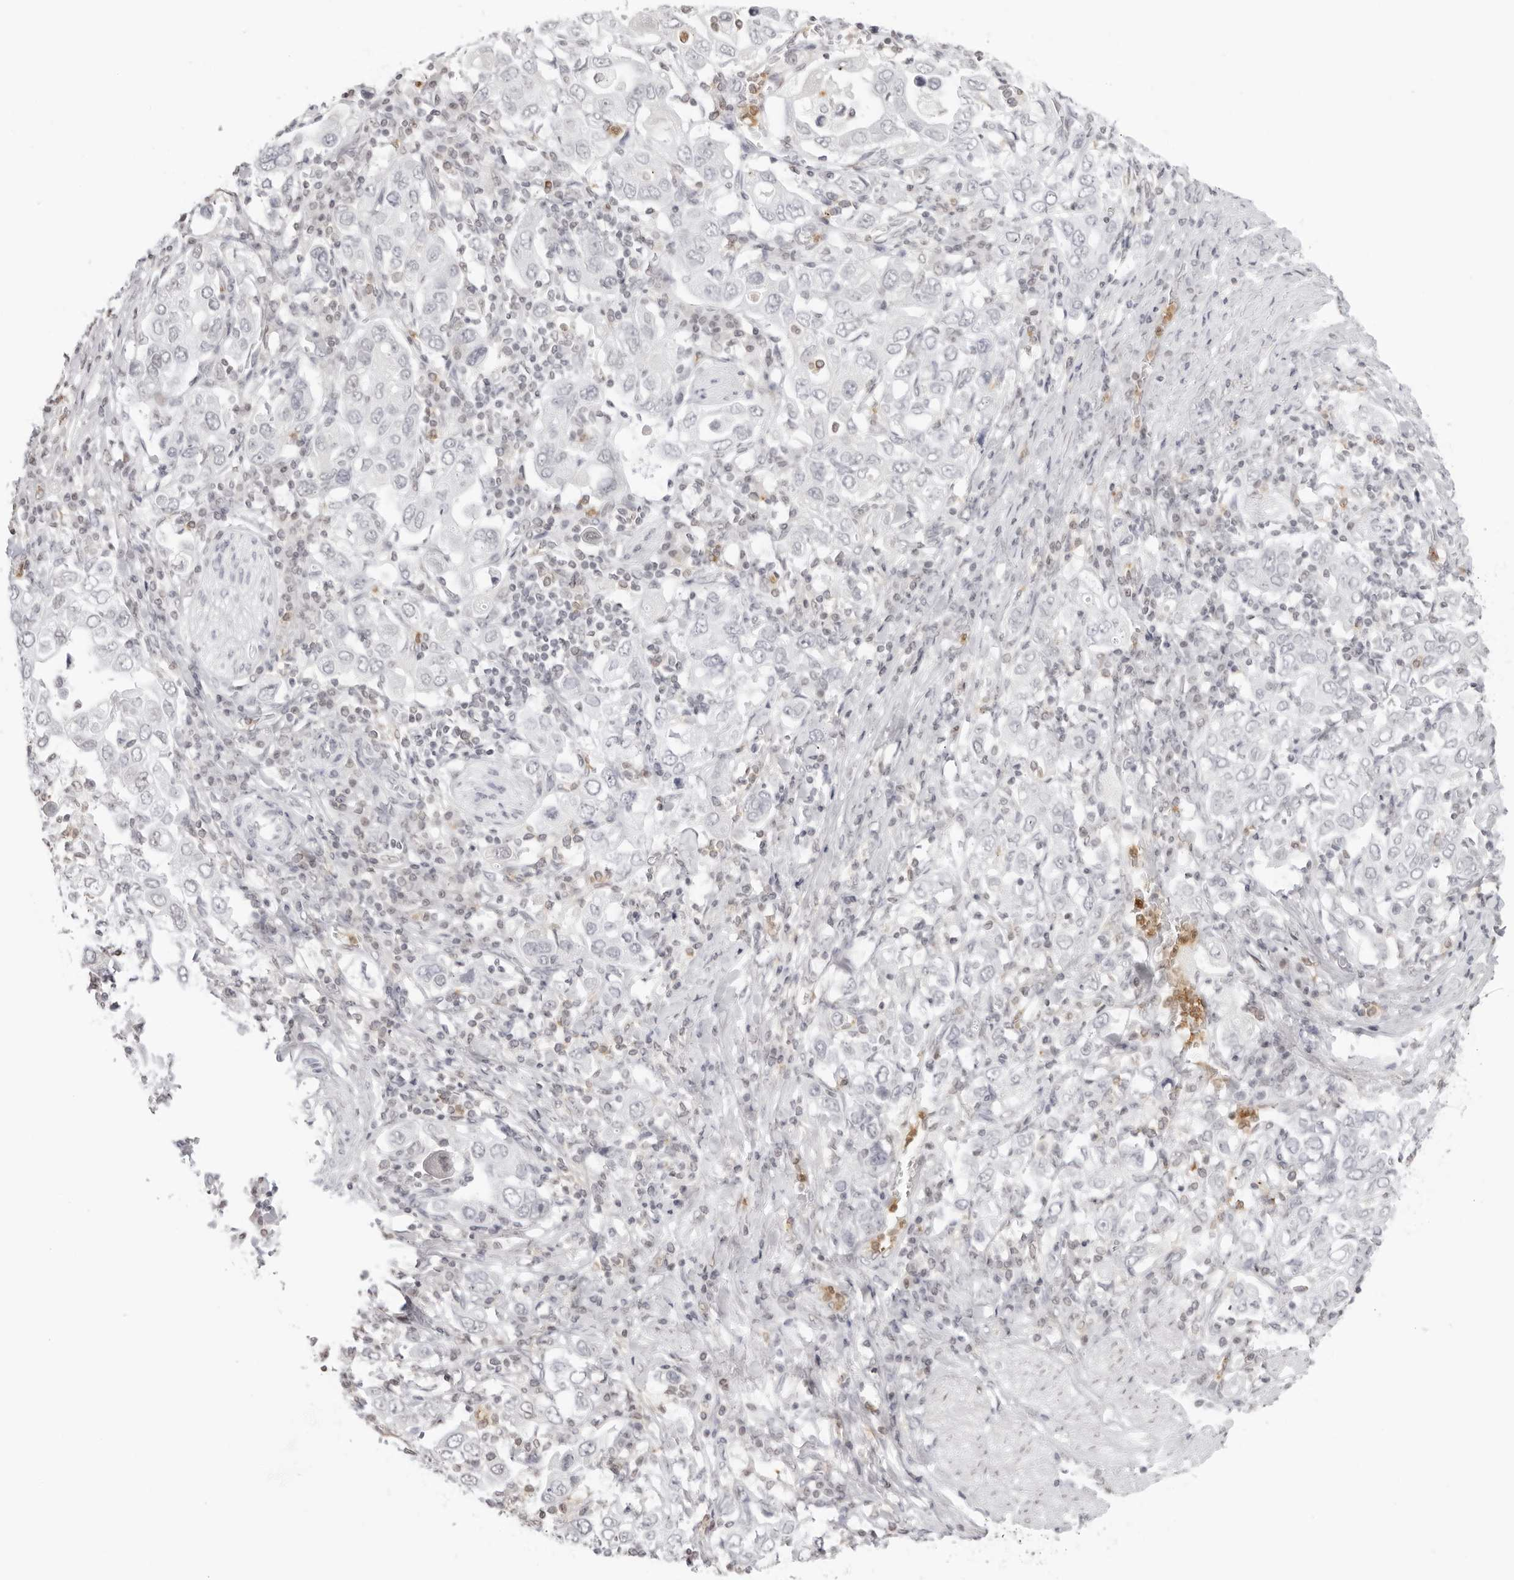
{"staining": {"intensity": "negative", "quantity": "none", "location": "none"}, "tissue": "stomach cancer", "cell_type": "Tumor cells", "image_type": "cancer", "snomed": [{"axis": "morphology", "description": "Adenocarcinoma, NOS"}, {"axis": "topography", "description": "Stomach, upper"}], "caption": "IHC of human adenocarcinoma (stomach) displays no expression in tumor cells.", "gene": "RNF146", "patient": {"sex": "male", "age": 62}}